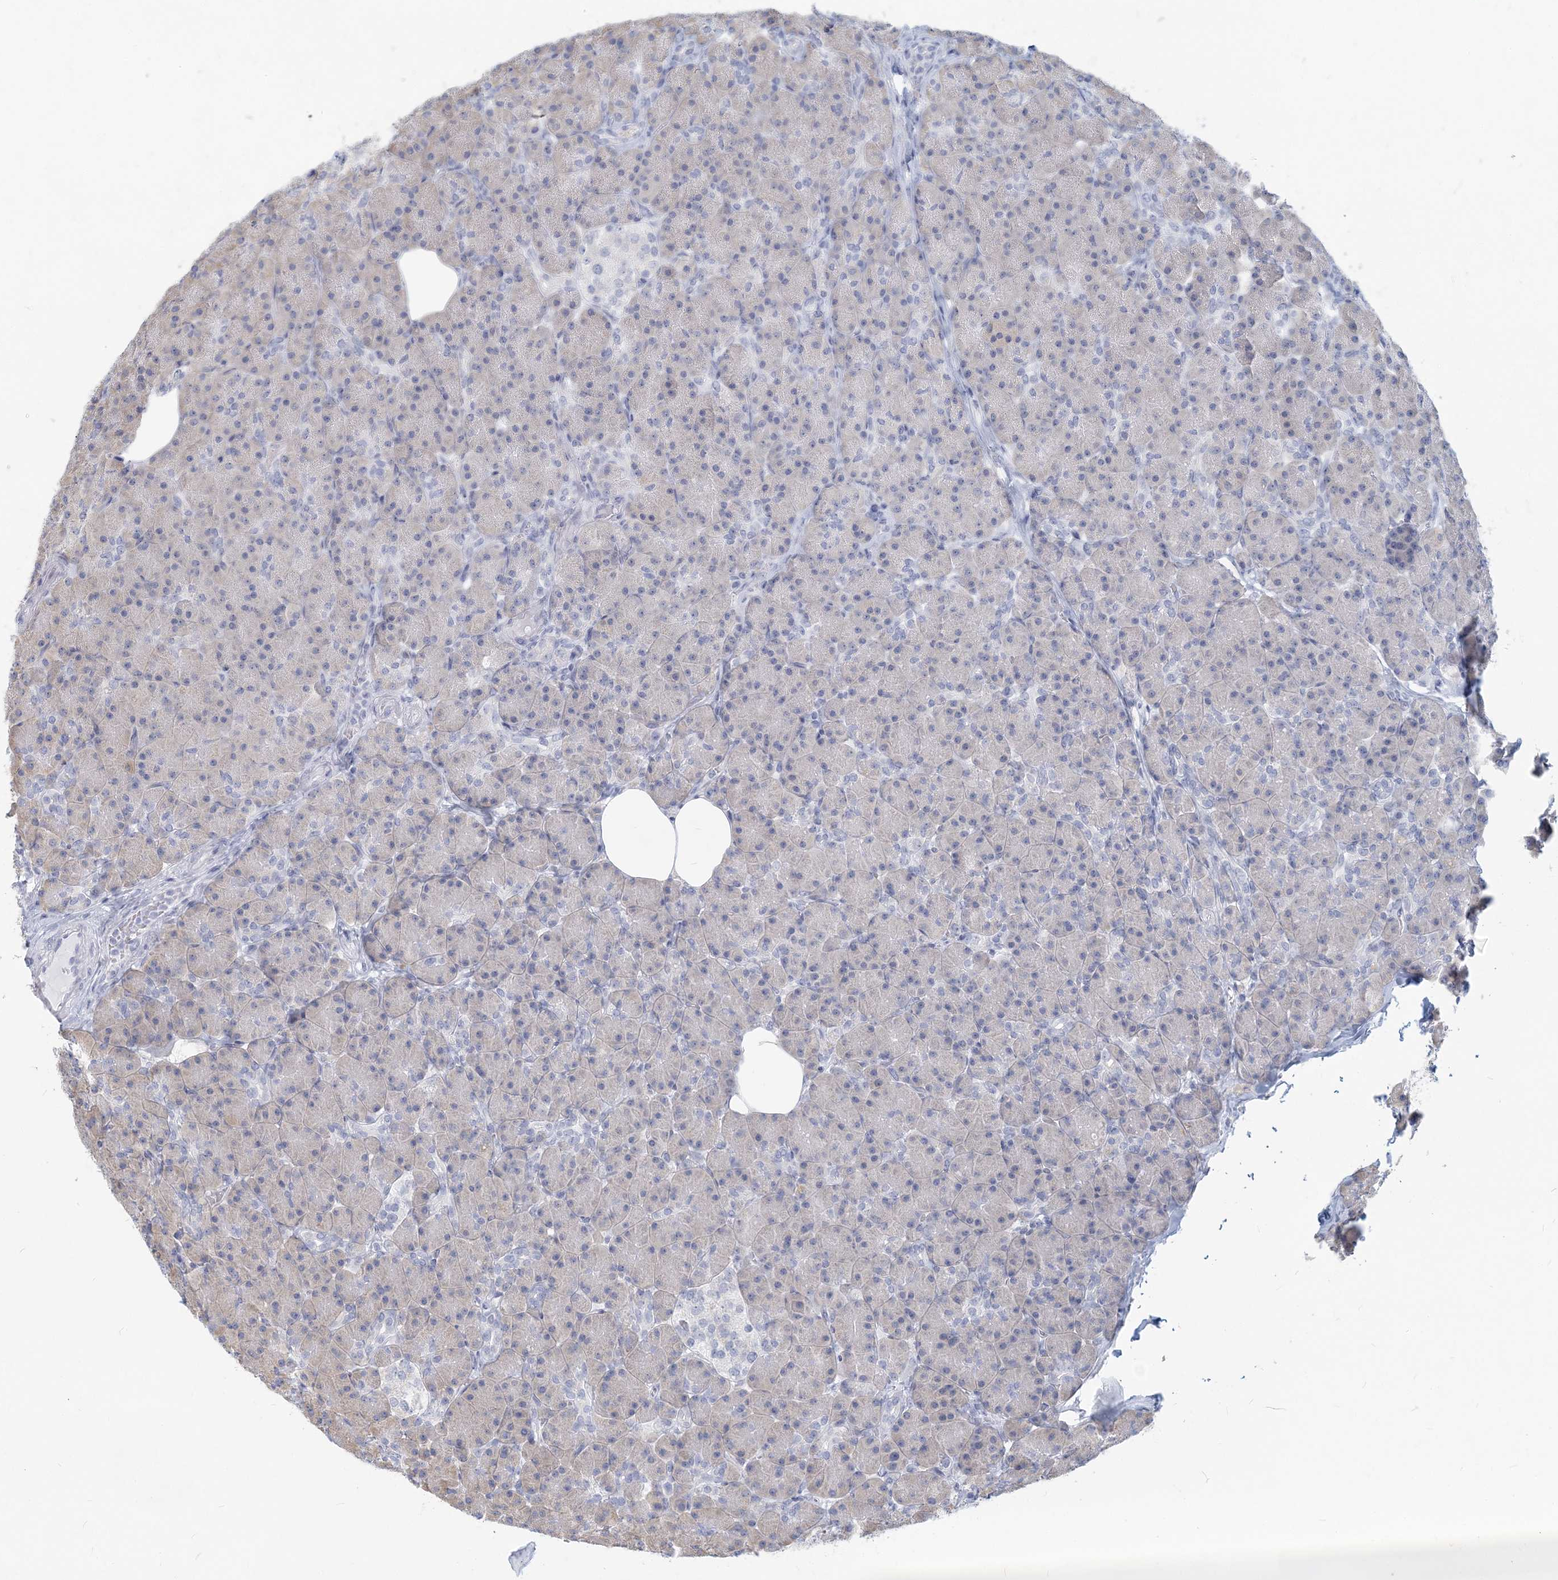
{"staining": {"intensity": "weak", "quantity": "<25%", "location": "cytoplasmic/membranous"}, "tissue": "pancreas", "cell_type": "Exocrine glandular cells", "image_type": "normal", "snomed": [{"axis": "morphology", "description": "Normal tissue, NOS"}, {"axis": "topography", "description": "Pancreas"}], "caption": "Image shows no significant protein positivity in exocrine glandular cells of normal pancreas.", "gene": "CSN1S1", "patient": {"sex": "female", "age": 43}}